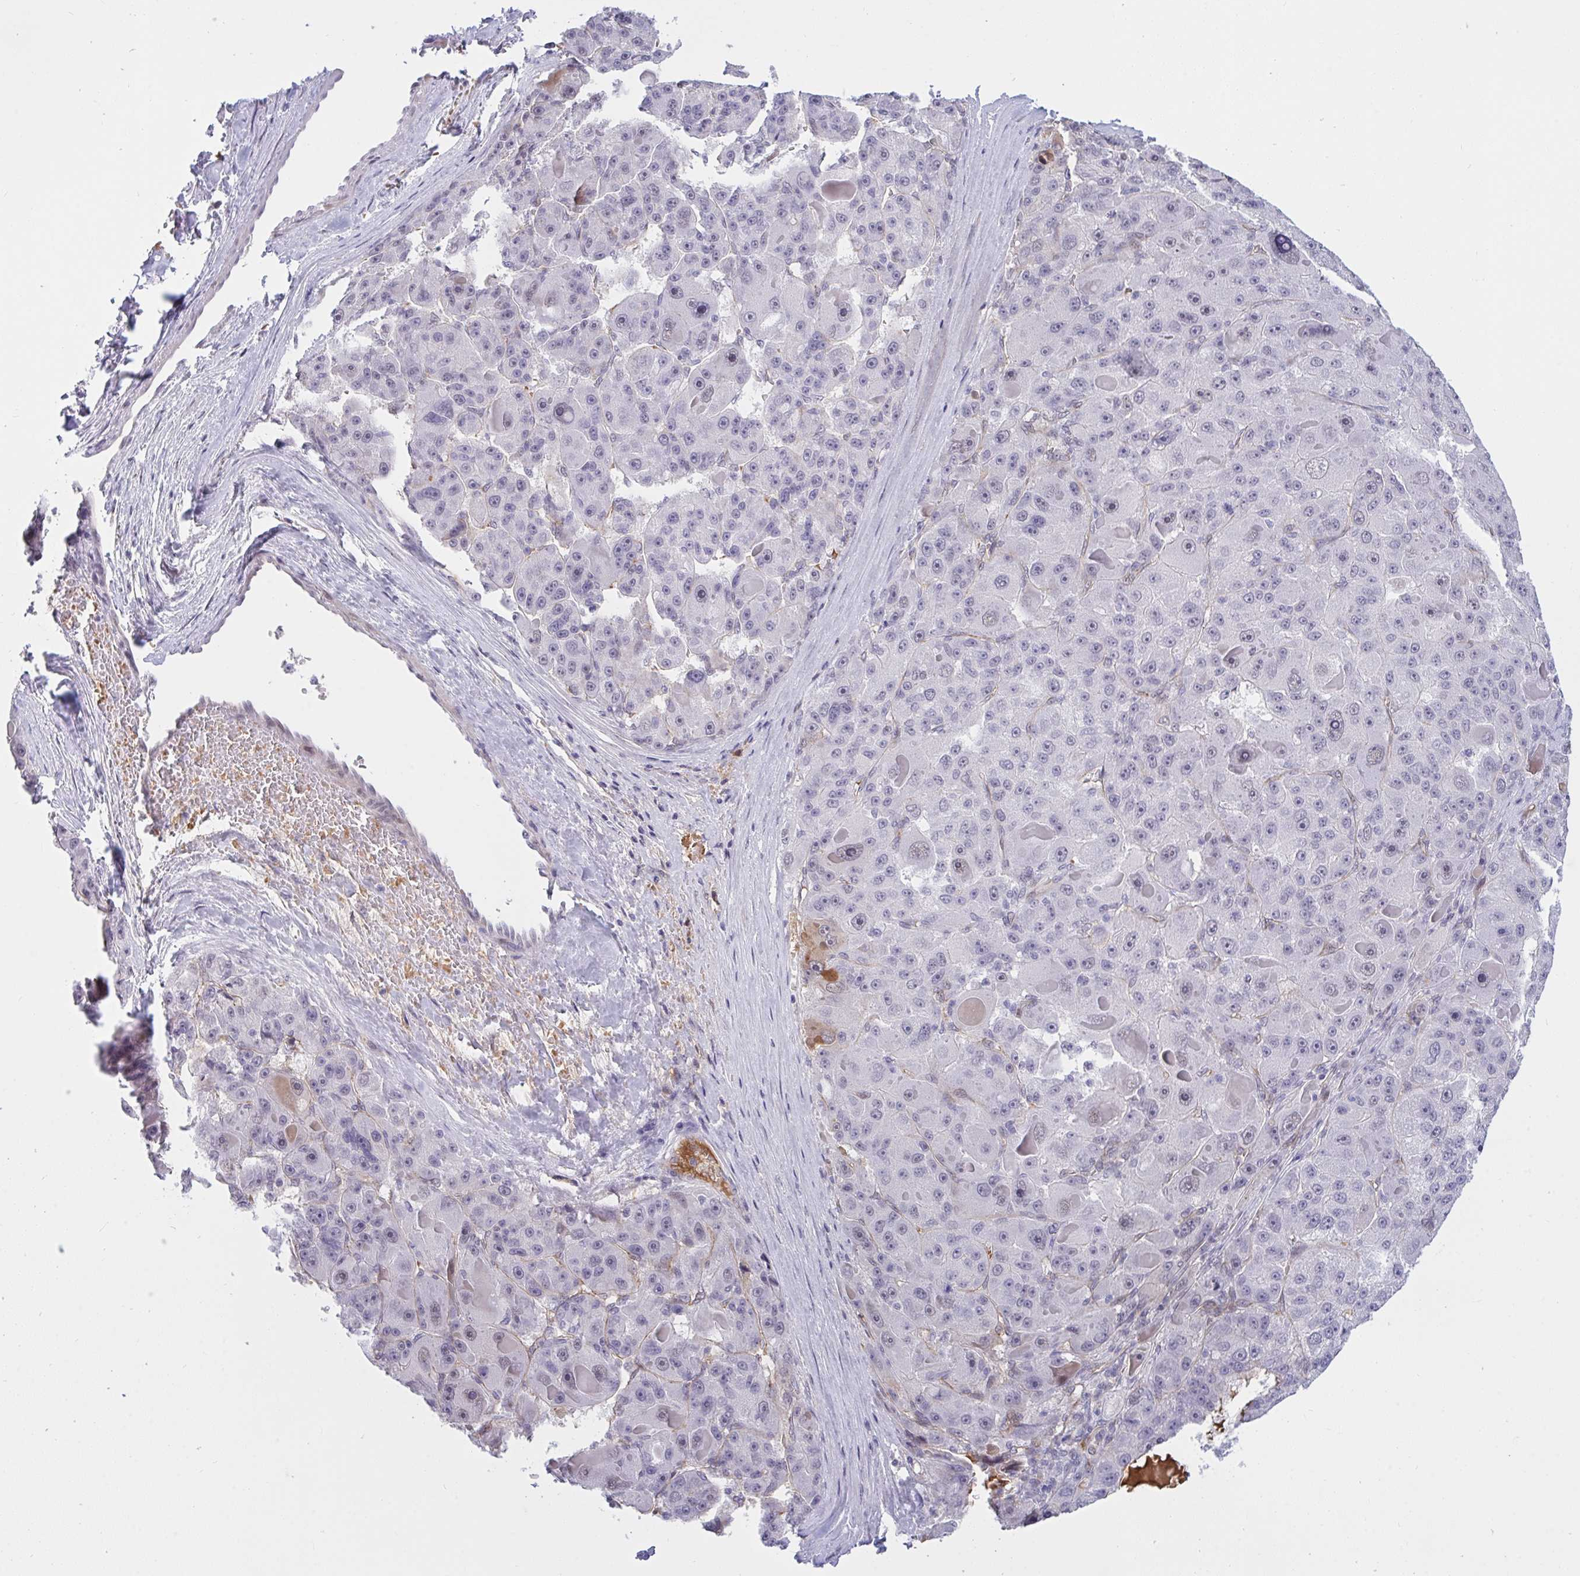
{"staining": {"intensity": "negative", "quantity": "none", "location": "none"}, "tissue": "liver cancer", "cell_type": "Tumor cells", "image_type": "cancer", "snomed": [{"axis": "morphology", "description": "Carcinoma, Hepatocellular, NOS"}, {"axis": "topography", "description": "Liver"}], "caption": "Protein analysis of liver hepatocellular carcinoma exhibits no significant staining in tumor cells. (DAB immunohistochemistry, high magnification).", "gene": "DSCAML1", "patient": {"sex": "male", "age": 76}}